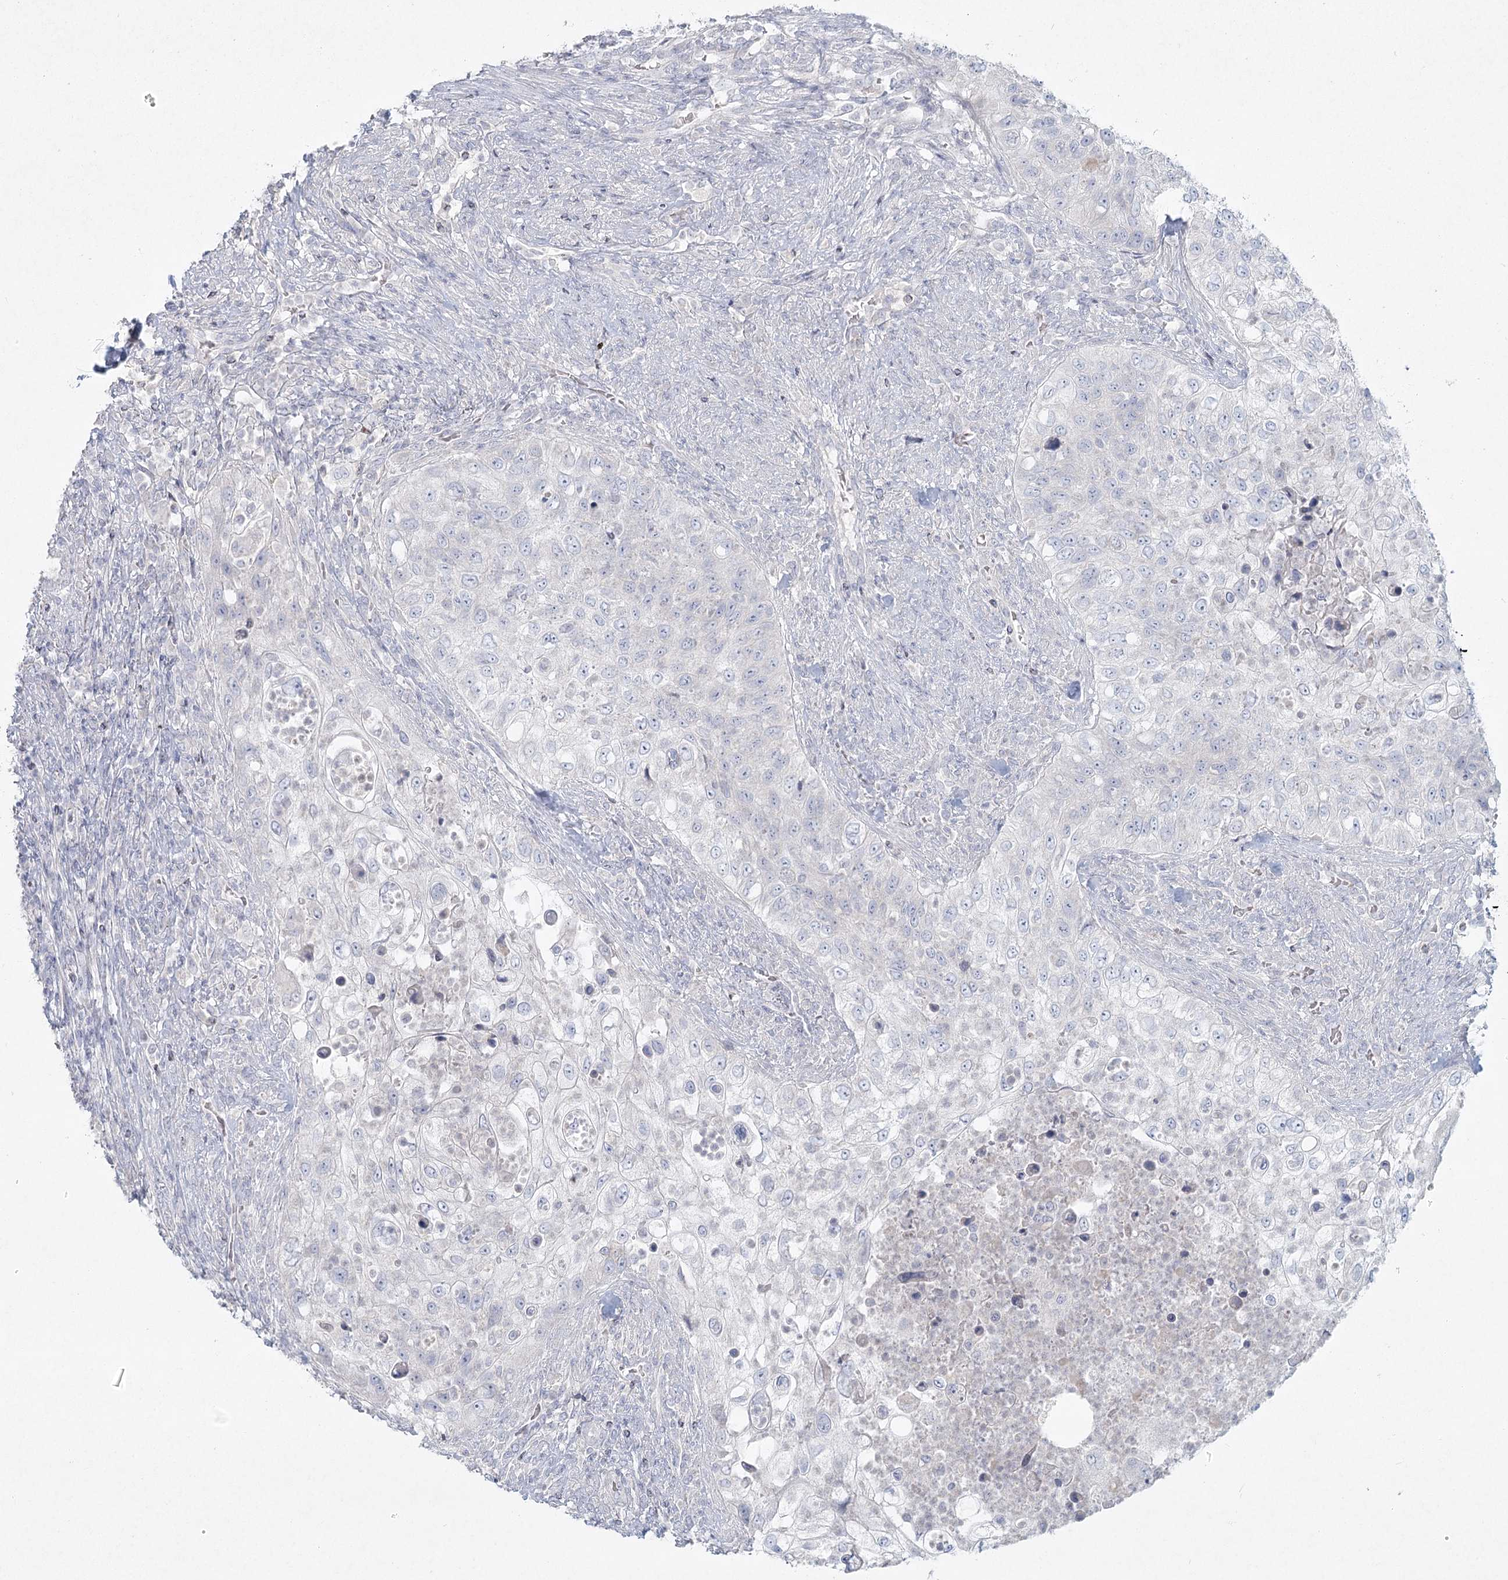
{"staining": {"intensity": "negative", "quantity": "none", "location": "none"}, "tissue": "urothelial cancer", "cell_type": "Tumor cells", "image_type": "cancer", "snomed": [{"axis": "morphology", "description": "Urothelial carcinoma, High grade"}, {"axis": "topography", "description": "Urinary bladder"}], "caption": "Histopathology image shows no significant protein positivity in tumor cells of urothelial cancer. Nuclei are stained in blue.", "gene": "LRP2BP", "patient": {"sex": "female", "age": 60}}